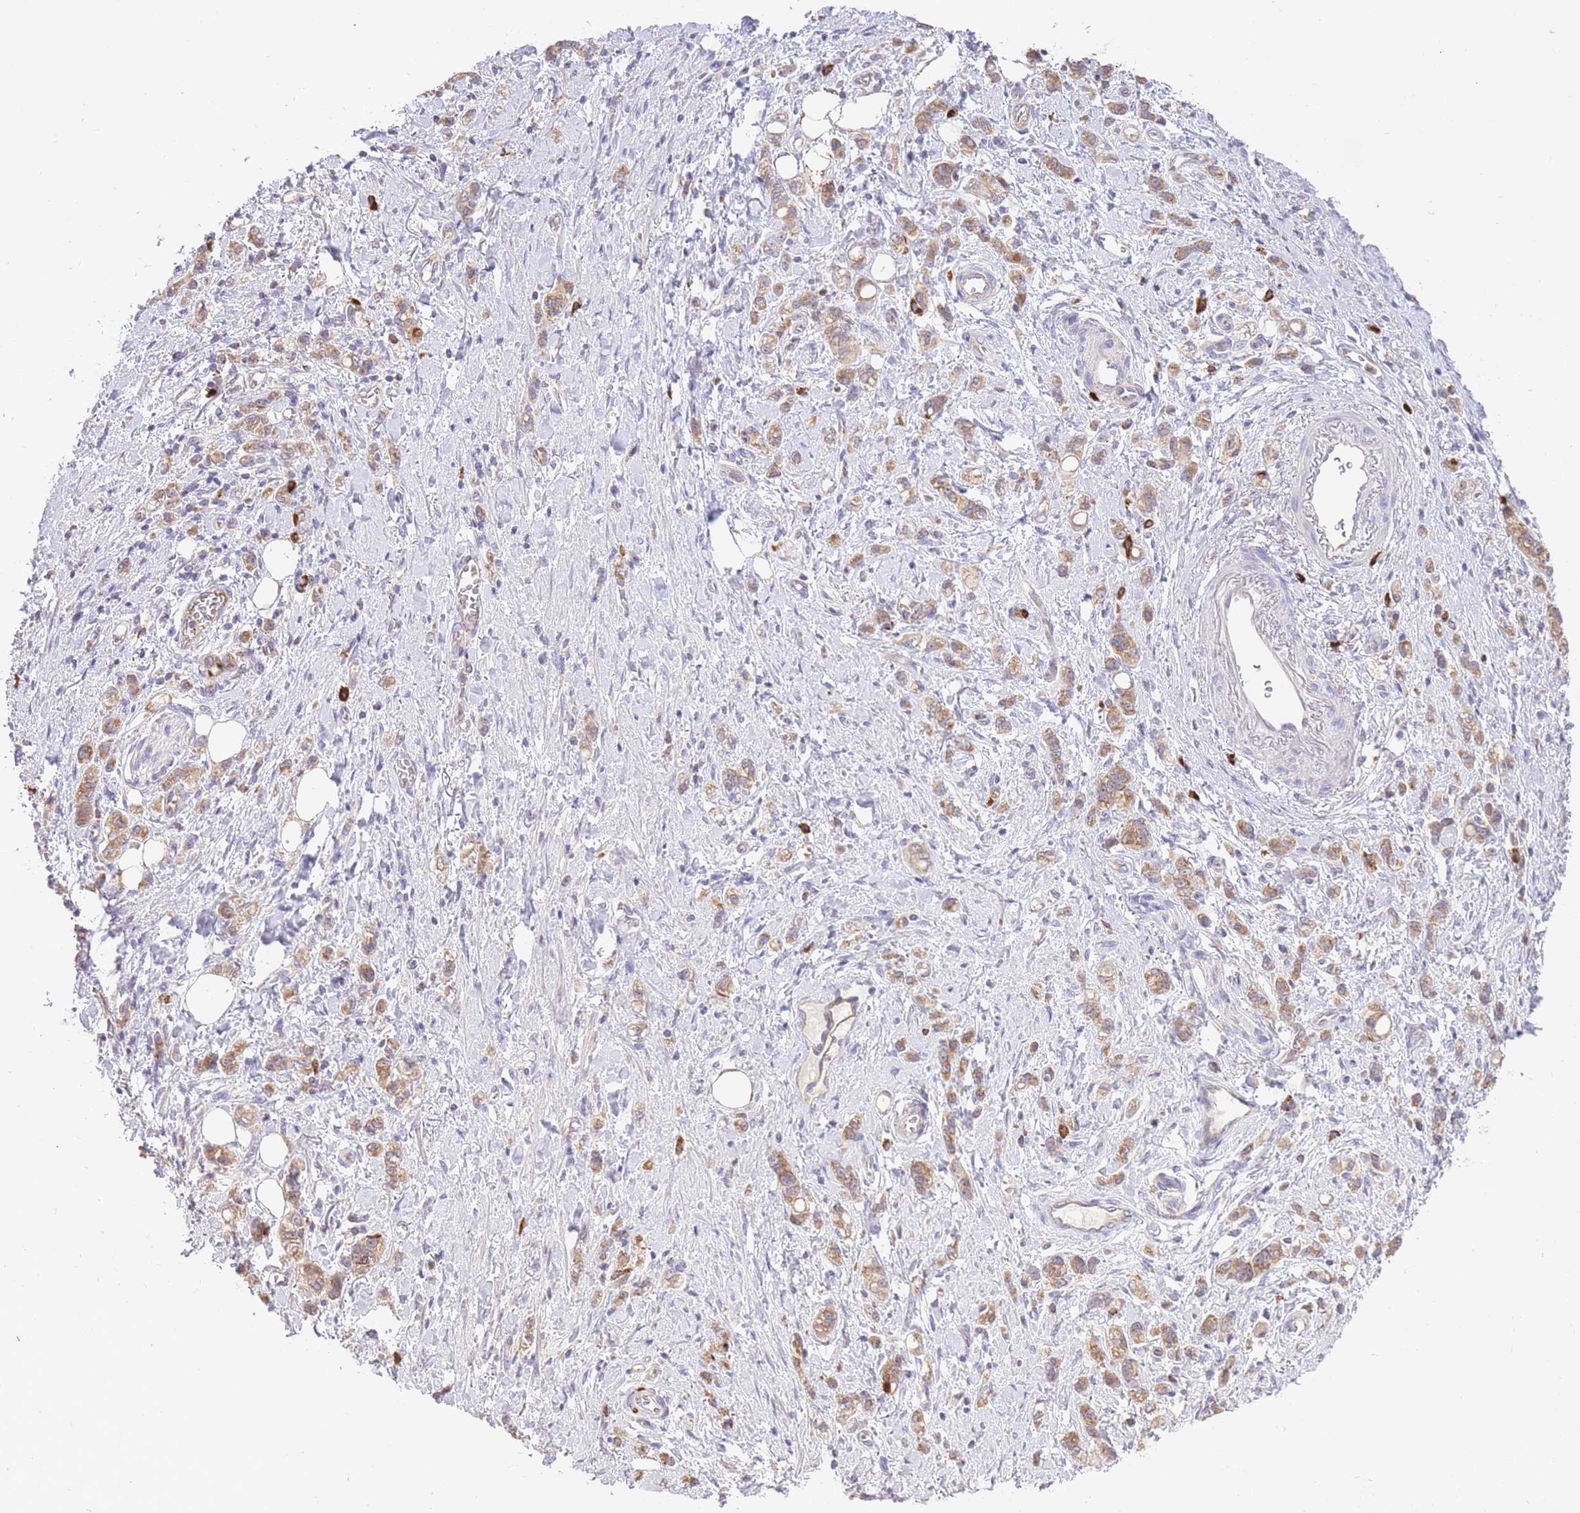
{"staining": {"intensity": "moderate", "quantity": ">75%", "location": "cytoplasmic/membranous"}, "tissue": "stomach cancer", "cell_type": "Tumor cells", "image_type": "cancer", "snomed": [{"axis": "morphology", "description": "Adenocarcinoma, NOS"}, {"axis": "topography", "description": "Stomach"}], "caption": "This is a photomicrograph of immunohistochemistry staining of stomach cancer (adenocarcinoma), which shows moderate expression in the cytoplasmic/membranous of tumor cells.", "gene": "PREP", "patient": {"sex": "male", "age": 77}}